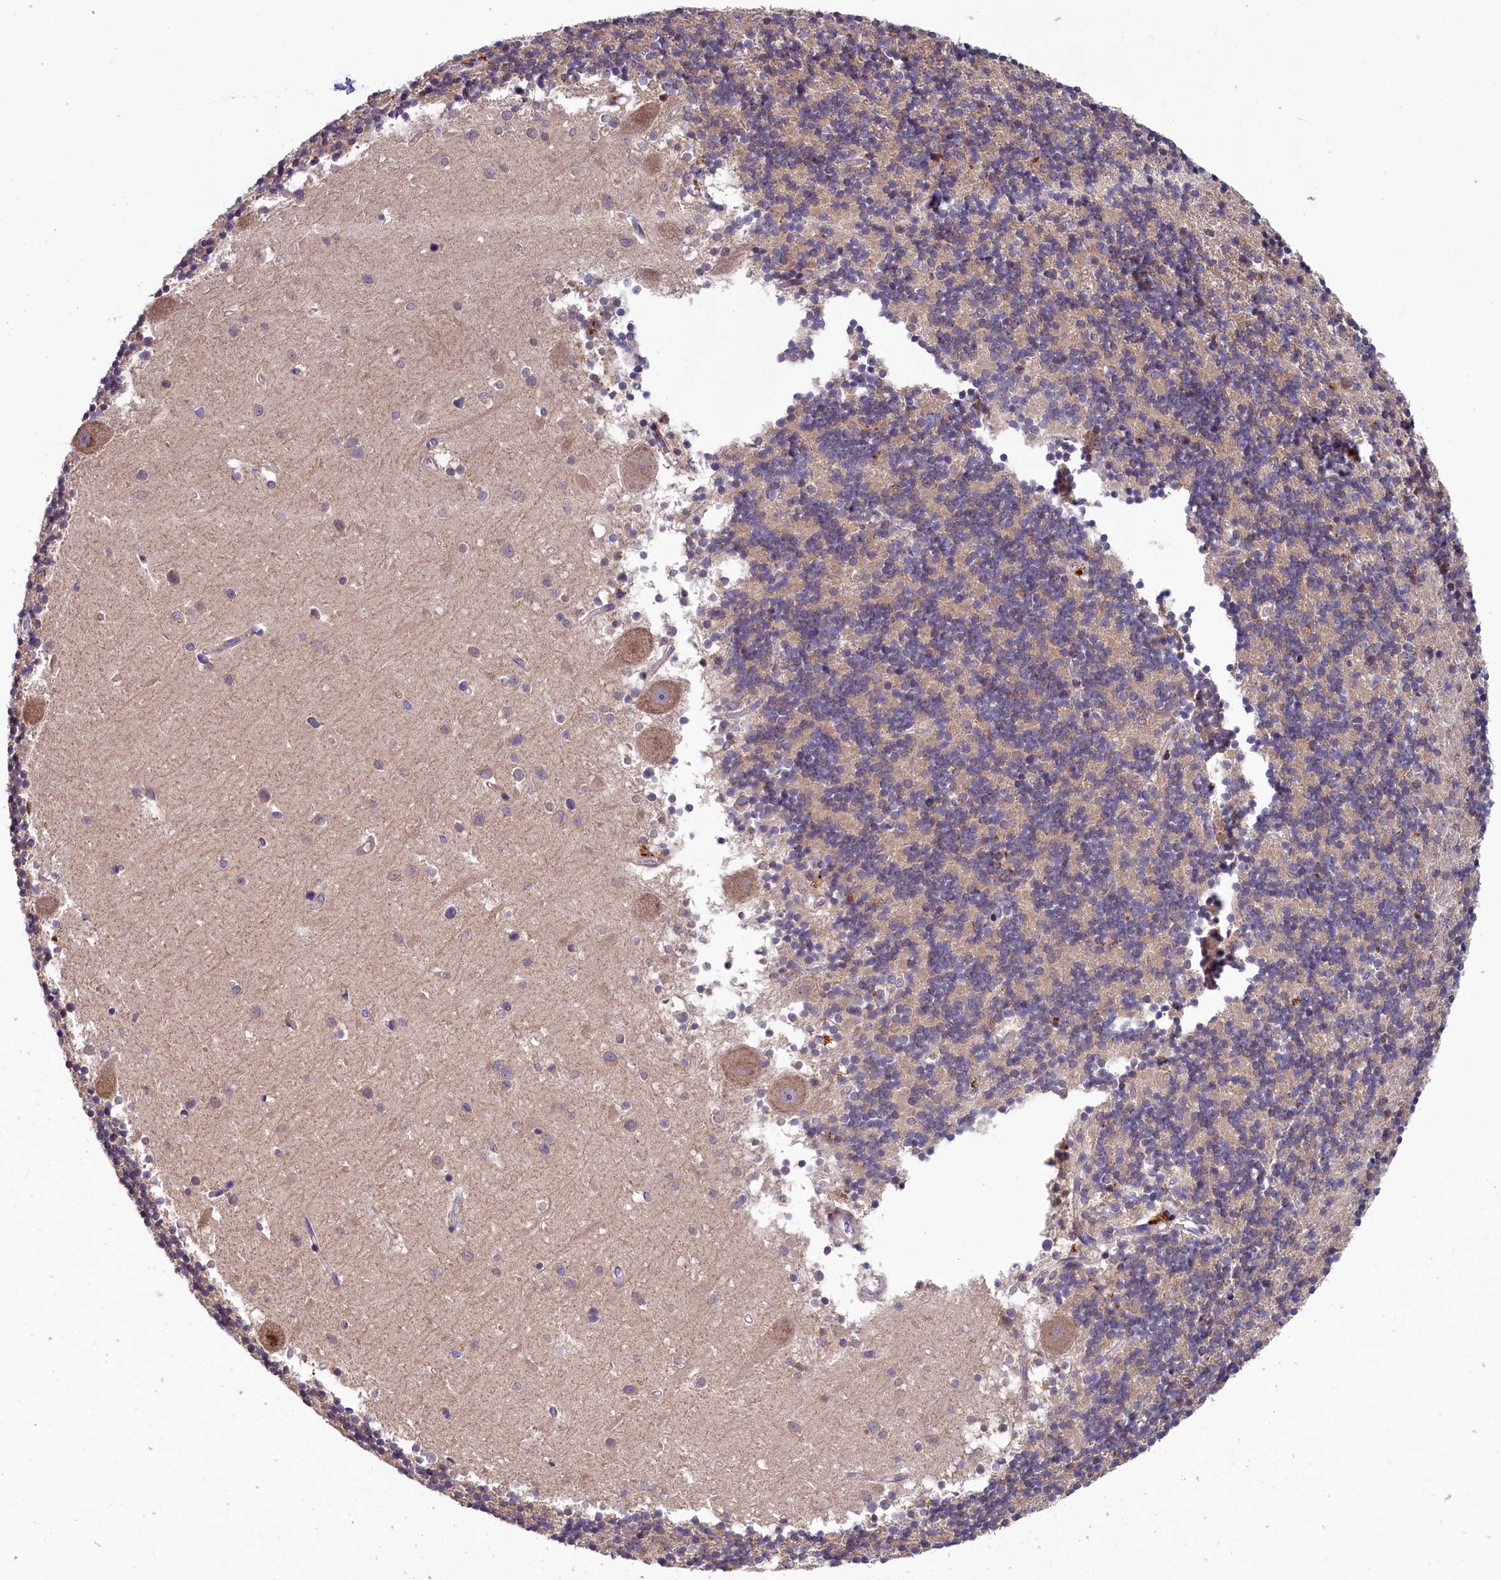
{"staining": {"intensity": "moderate", "quantity": "<25%", "location": "cytoplasmic/membranous"}, "tissue": "cerebellum", "cell_type": "Cells in granular layer", "image_type": "normal", "snomed": [{"axis": "morphology", "description": "Normal tissue, NOS"}, {"axis": "topography", "description": "Cerebellum"}], "caption": "Unremarkable cerebellum was stained to show a protein in brown. There is low levels of moderate cytoplasmic/membranous positivity in about <25% of cells in granular layer. (brown staining indicates protein expression, while blue staining denotes nuclei).", "gene": "SLC39A6", "patient": {"sex": "male", "age": 54}}